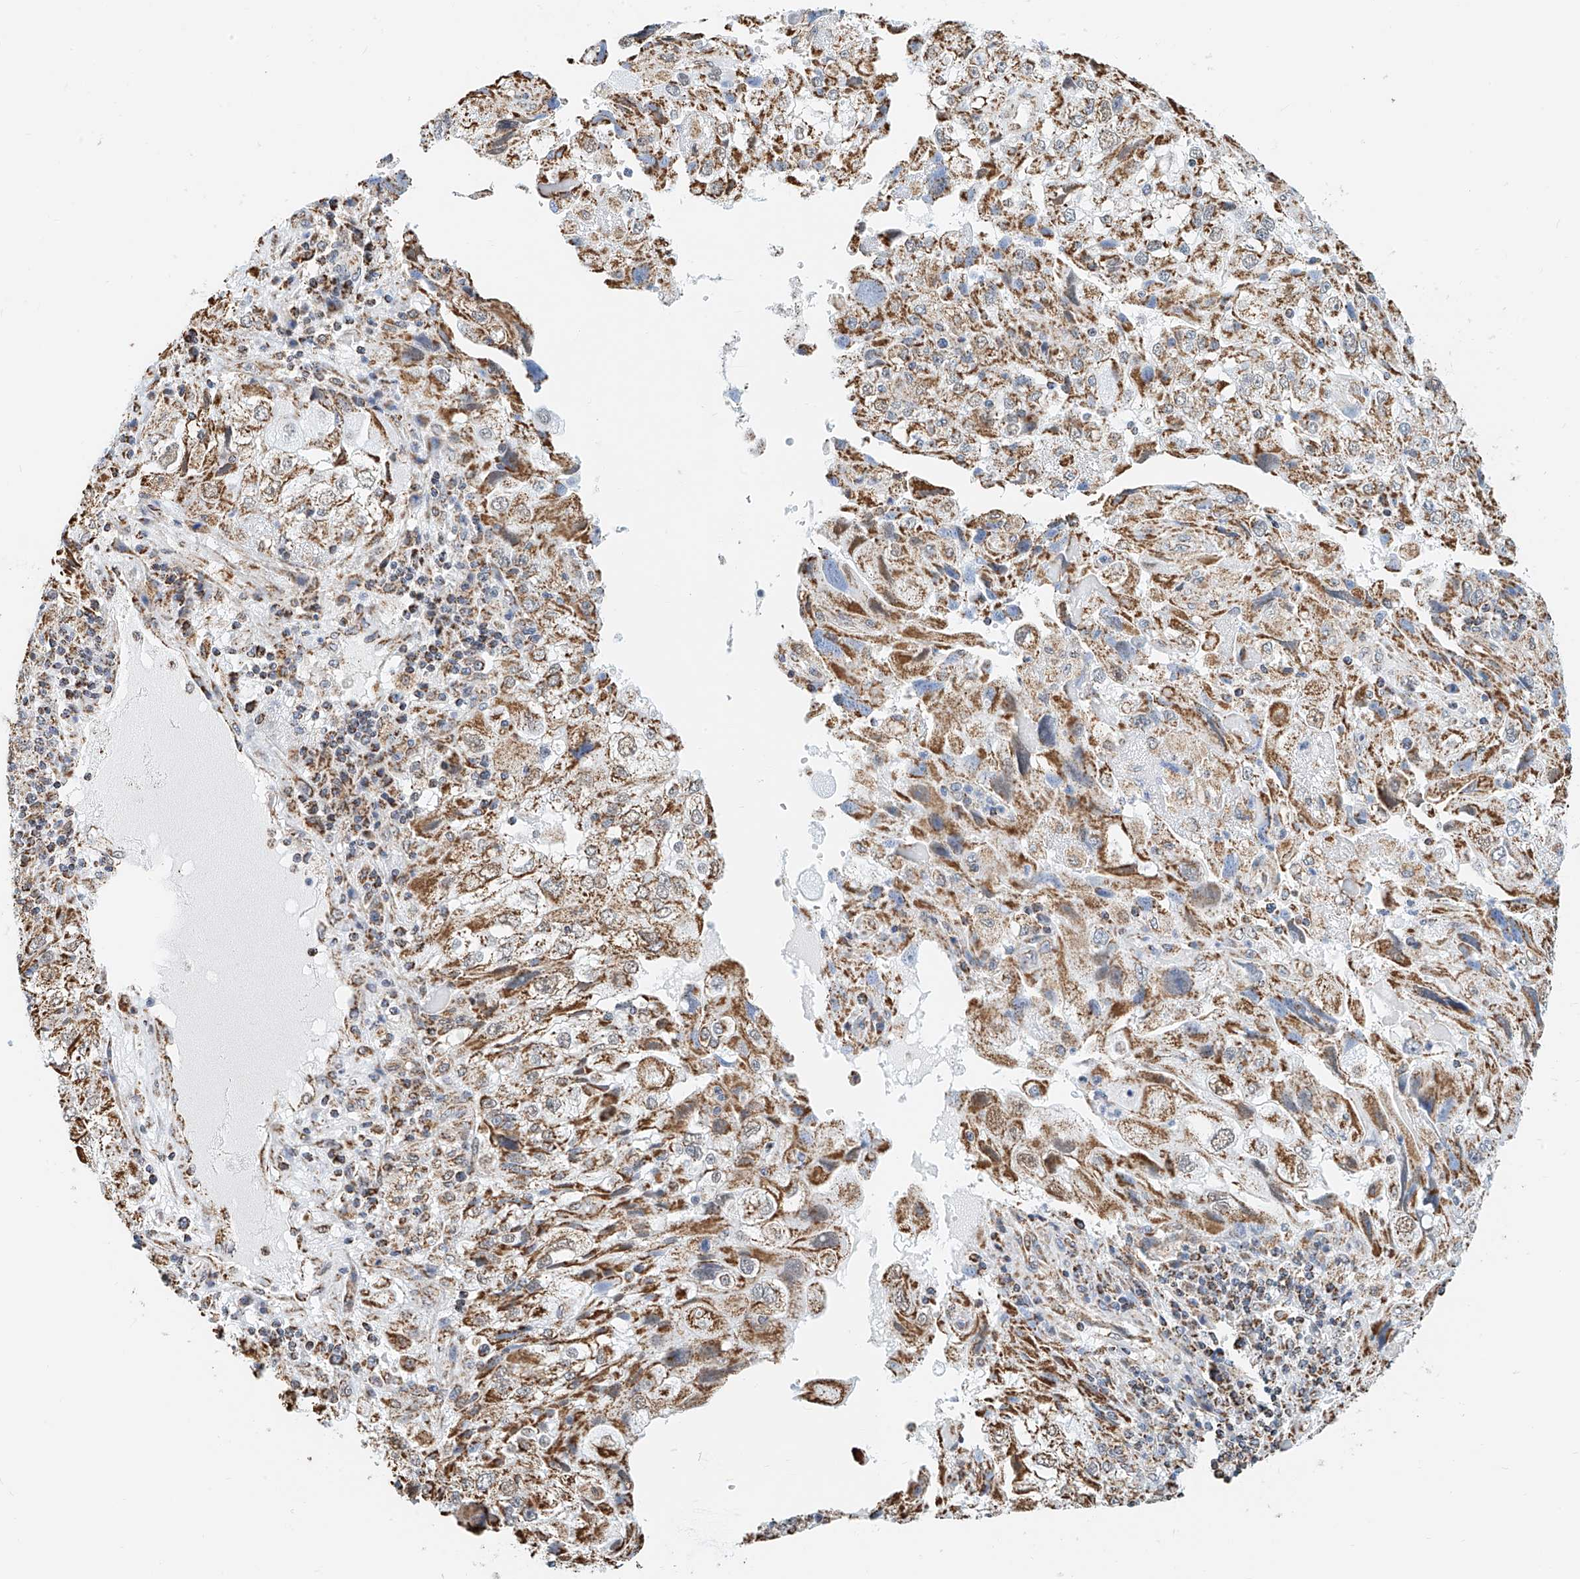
{"staining": {"intensity": "moderate", "quantity": ">75%", "location": "cytoplasmic/membranous"}, "tissue": "endometrial cancer", "cell_type": "Tumor cells", "image_type": "cancer", "snomed": [{"axis": "morphology", "description": "Adenocarcinoma, NOS"}, {"axis": "topography", "description": "Endometrium"}], "caption": "DAB (3,3'-diaminobenzidine) immunohistochemical staining of human endometrial adenocarcinoma displays moderate cytoplasmic/membranous protein expression in about >75% of tumor cells.", "gene": "NALCN", "patient": {"sex": "female", "age": 49}}